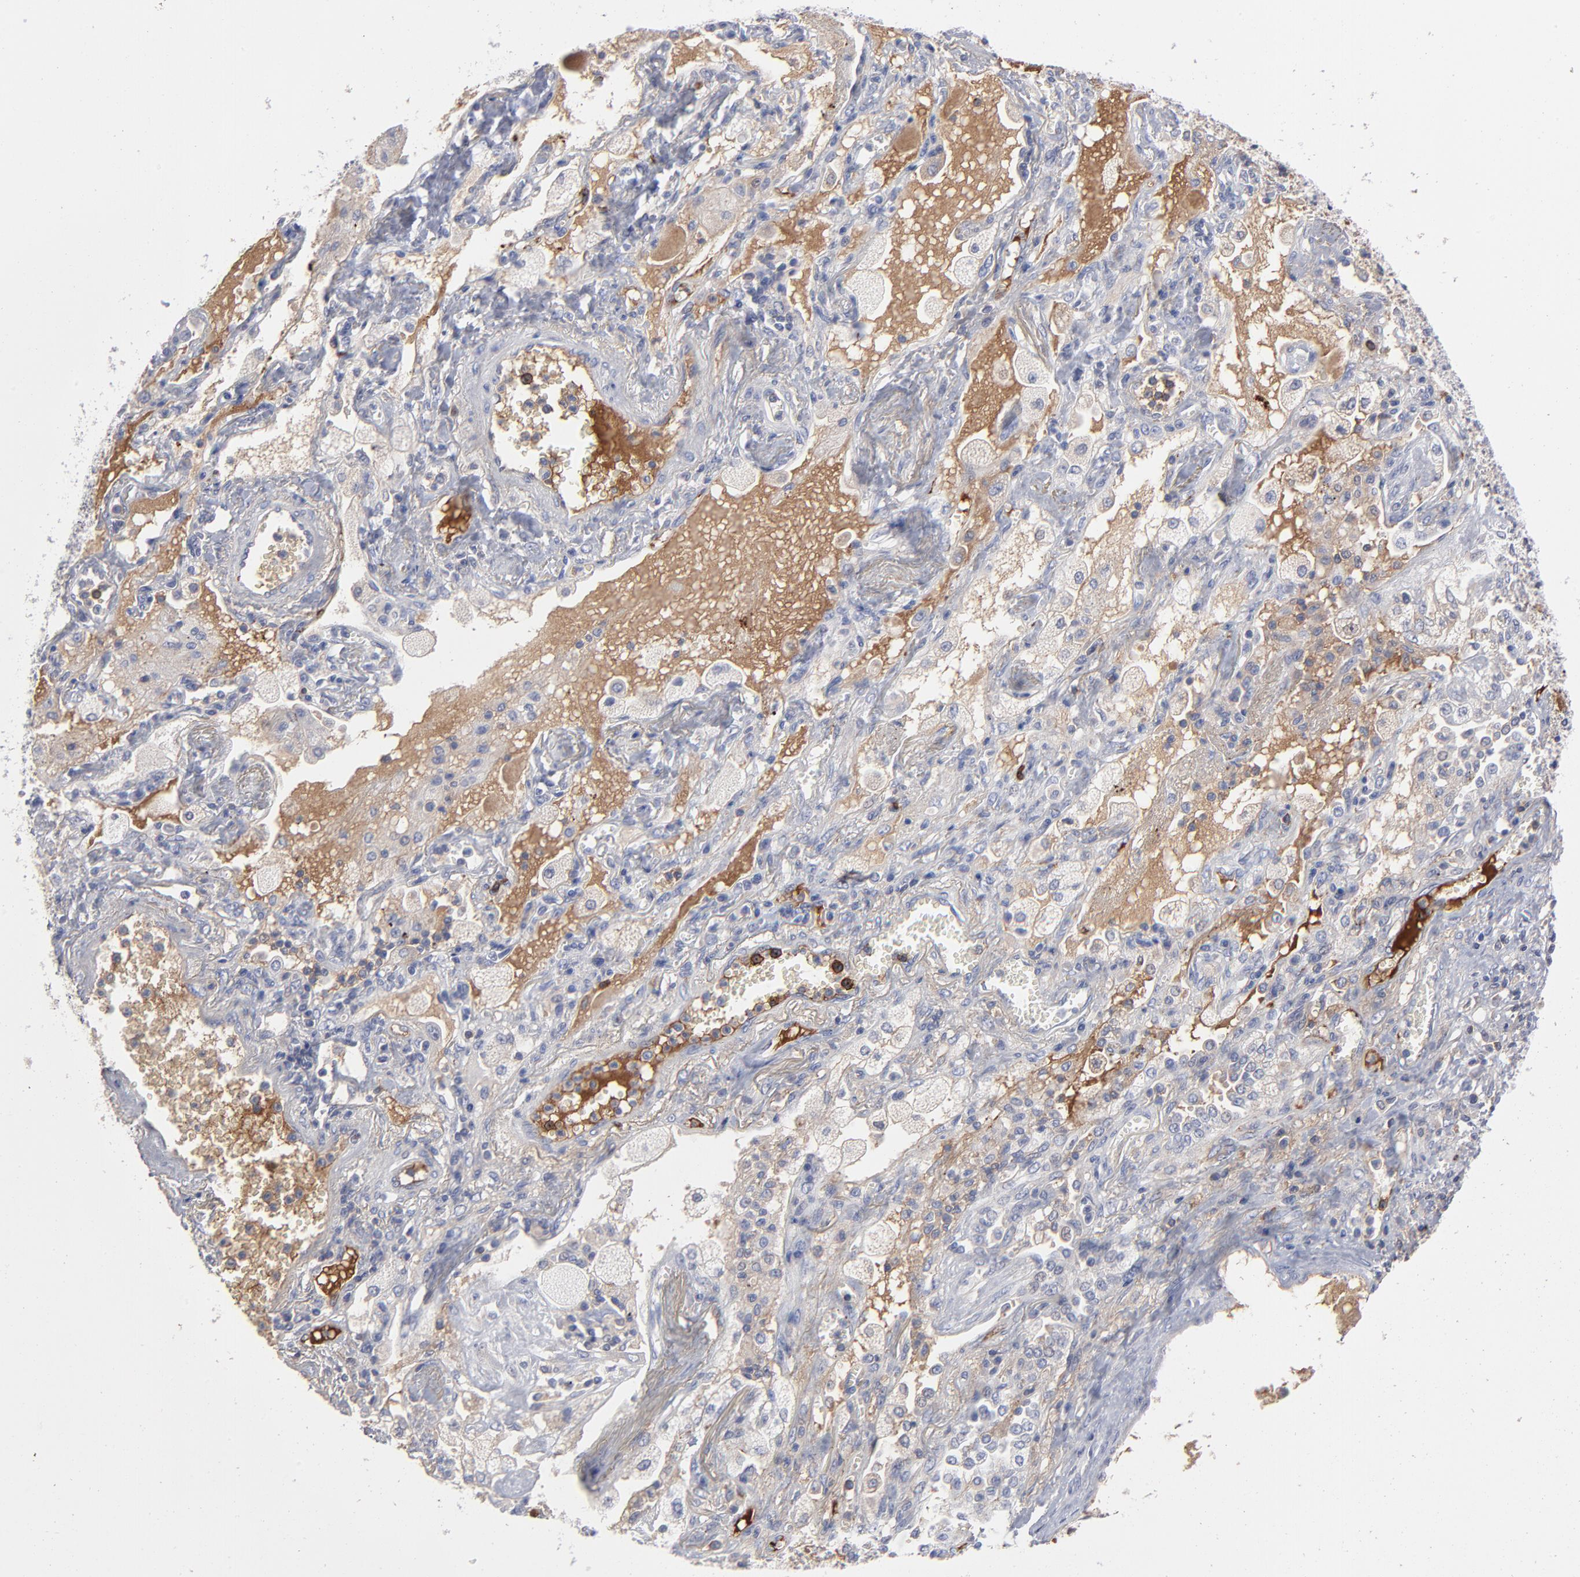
{"staining": {"intensity": "negative", "quantity": "none", "location": "none"}, "tissue": "lung cancer", "cell_type": "Tumor cells", "image_type": "cancer", "snomed": [{"axis": "morphology", "description": "Squamous cell carcinoma, NOS"}, {"axis": "topography", "description": "Lung"}], "caption": "This micrograph is of lung cancer (squamous cell carcinoma) stained with IHC to label a protein in brown with the nuclei are counter-stained blue. There is no expression in tumor cells.", "gene": "CCR3", "patient": {"sex": "female", "age": 76}}